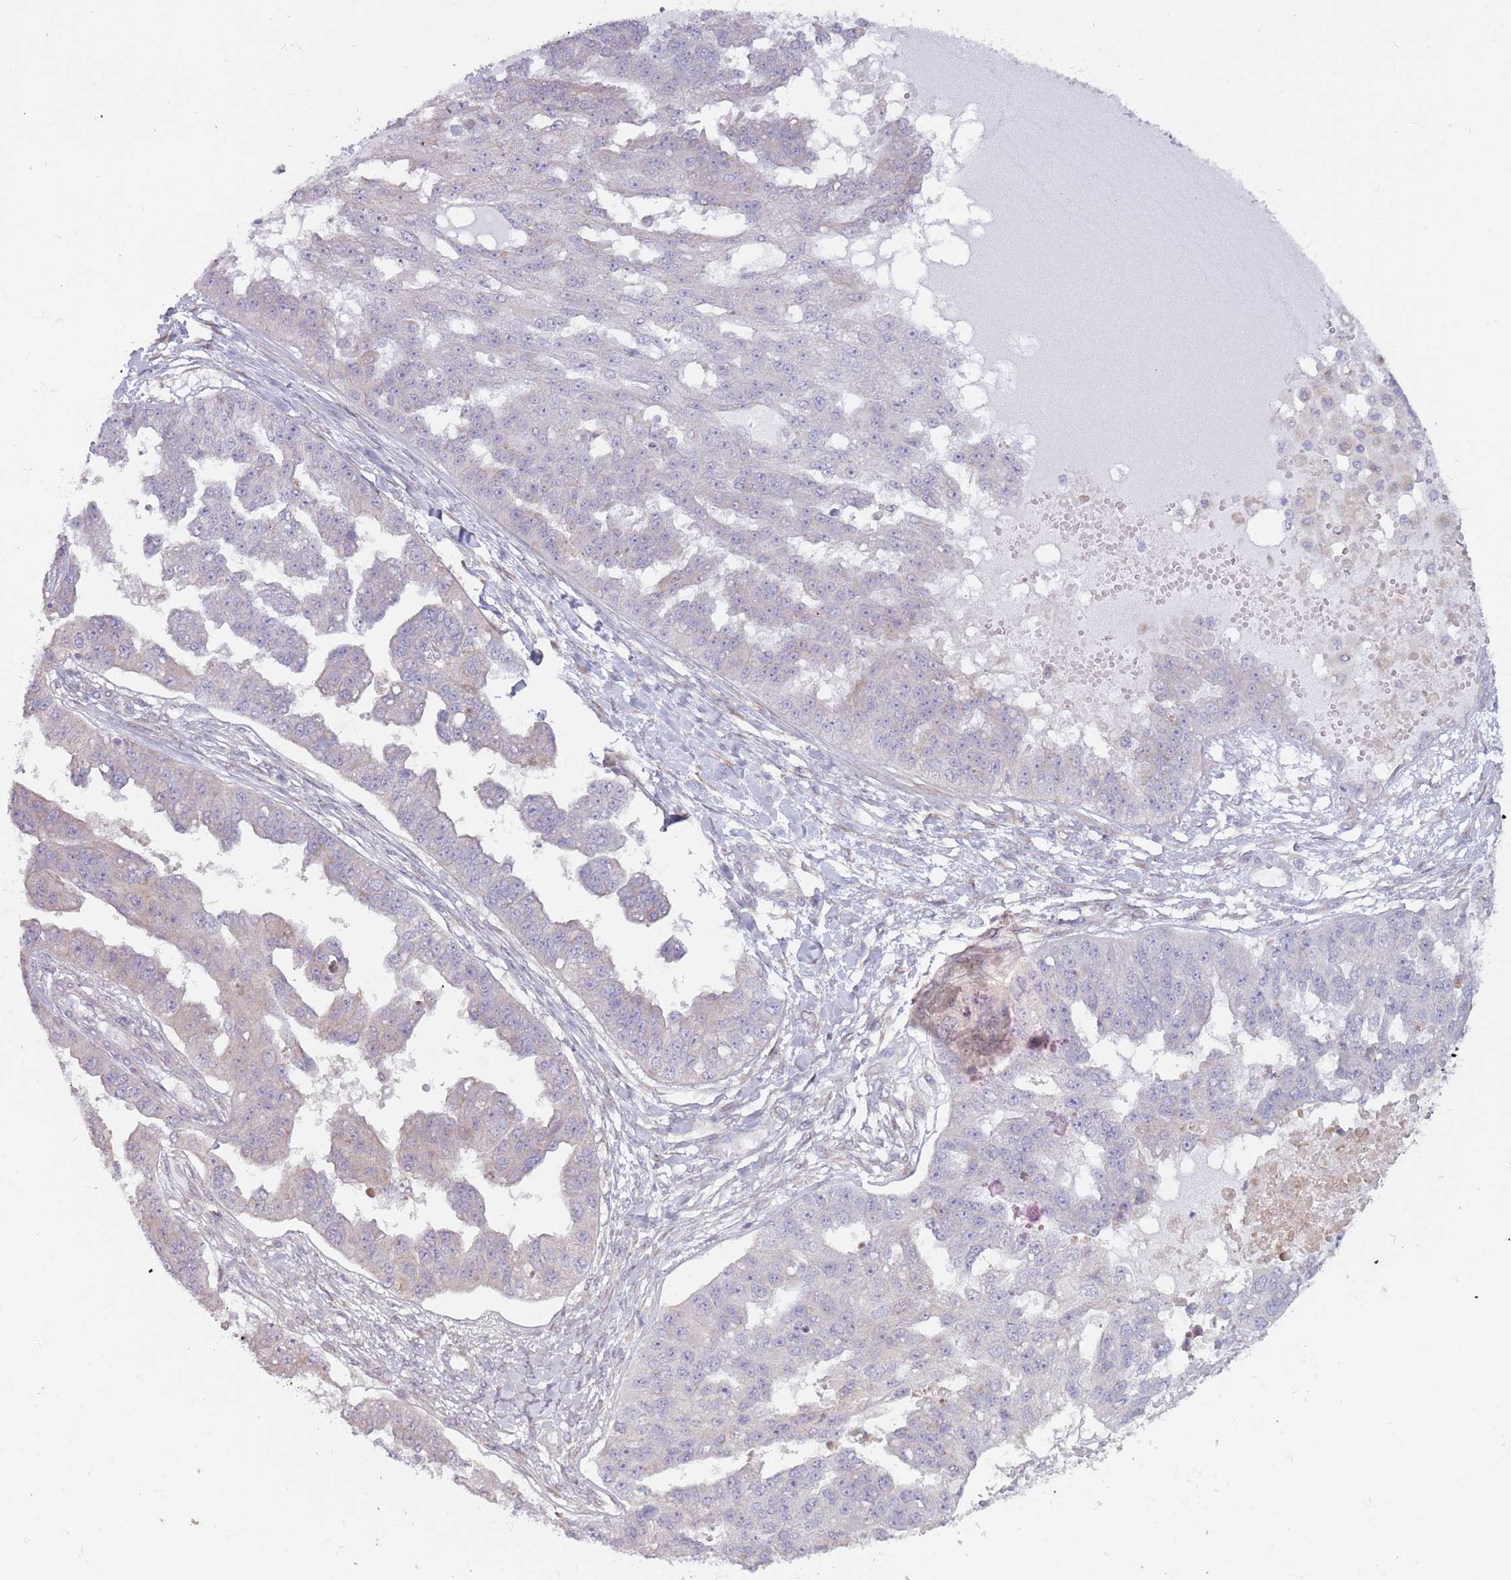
{"staining": {"intensity": "negative", "quantity": "none", "location": "none"}, "tissue": "ovarian cancer", "cell_type": "Tumor cells", "image_type": "cancer", "snomed": [{"axis": "morphology", "description": "Cystadenocarcinoma, serous, NOS"}, {"axis": "topography", "description": "Ovary"}], "caption": "A high-resolution micrograph shows IHC staining of ovarian serous cystadenocarcinoma, which reveals no significant positivity in tumor cells. The staining was performed using DAB to visualize the protein expression in brown, while the nuclei were stained in blue with hematoxylin (Magnification: 20x).", "gene": "CCDC150", "patient": {"sex": "female", "age": 58}}